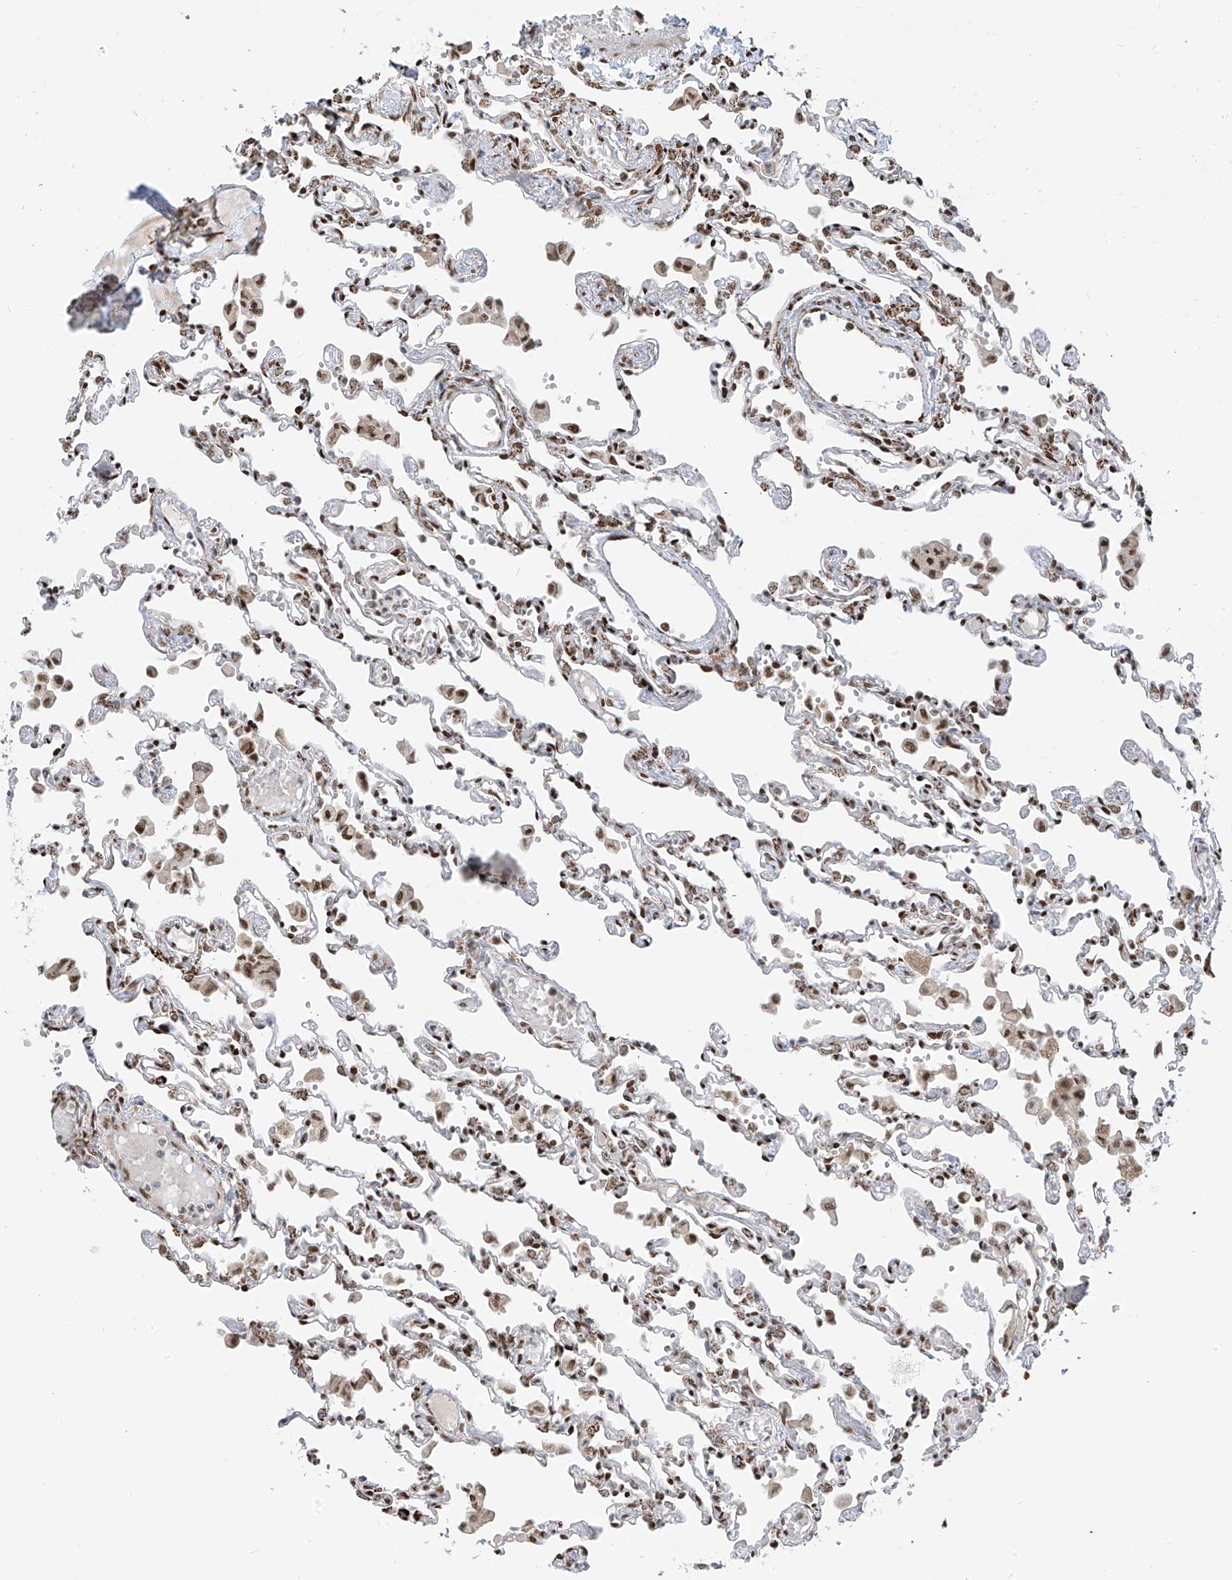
{"staining": {"intensity": "moderate", "quantity": "25%-75%", "location": "nuclear"}, "tissue": "lung", "cell_type": "Alveolar cells", "image_type": "normal", "snomed": [{"axis": "morphology", "description": "Normal tissue, NOS"}, {"axis": "topography", "description": "Bronchus"}, {"axis": "topography", "description": "Lung"}], "caption": "Alveolar cells exhibit medium levels of moderate nuclear expression in about 25%-75% of cells in unremarkable lung. (IHC, brightfield microscopy, high magnification).", "gene": "PM20D2", "patient": {"sex": "female", "age": 49}}